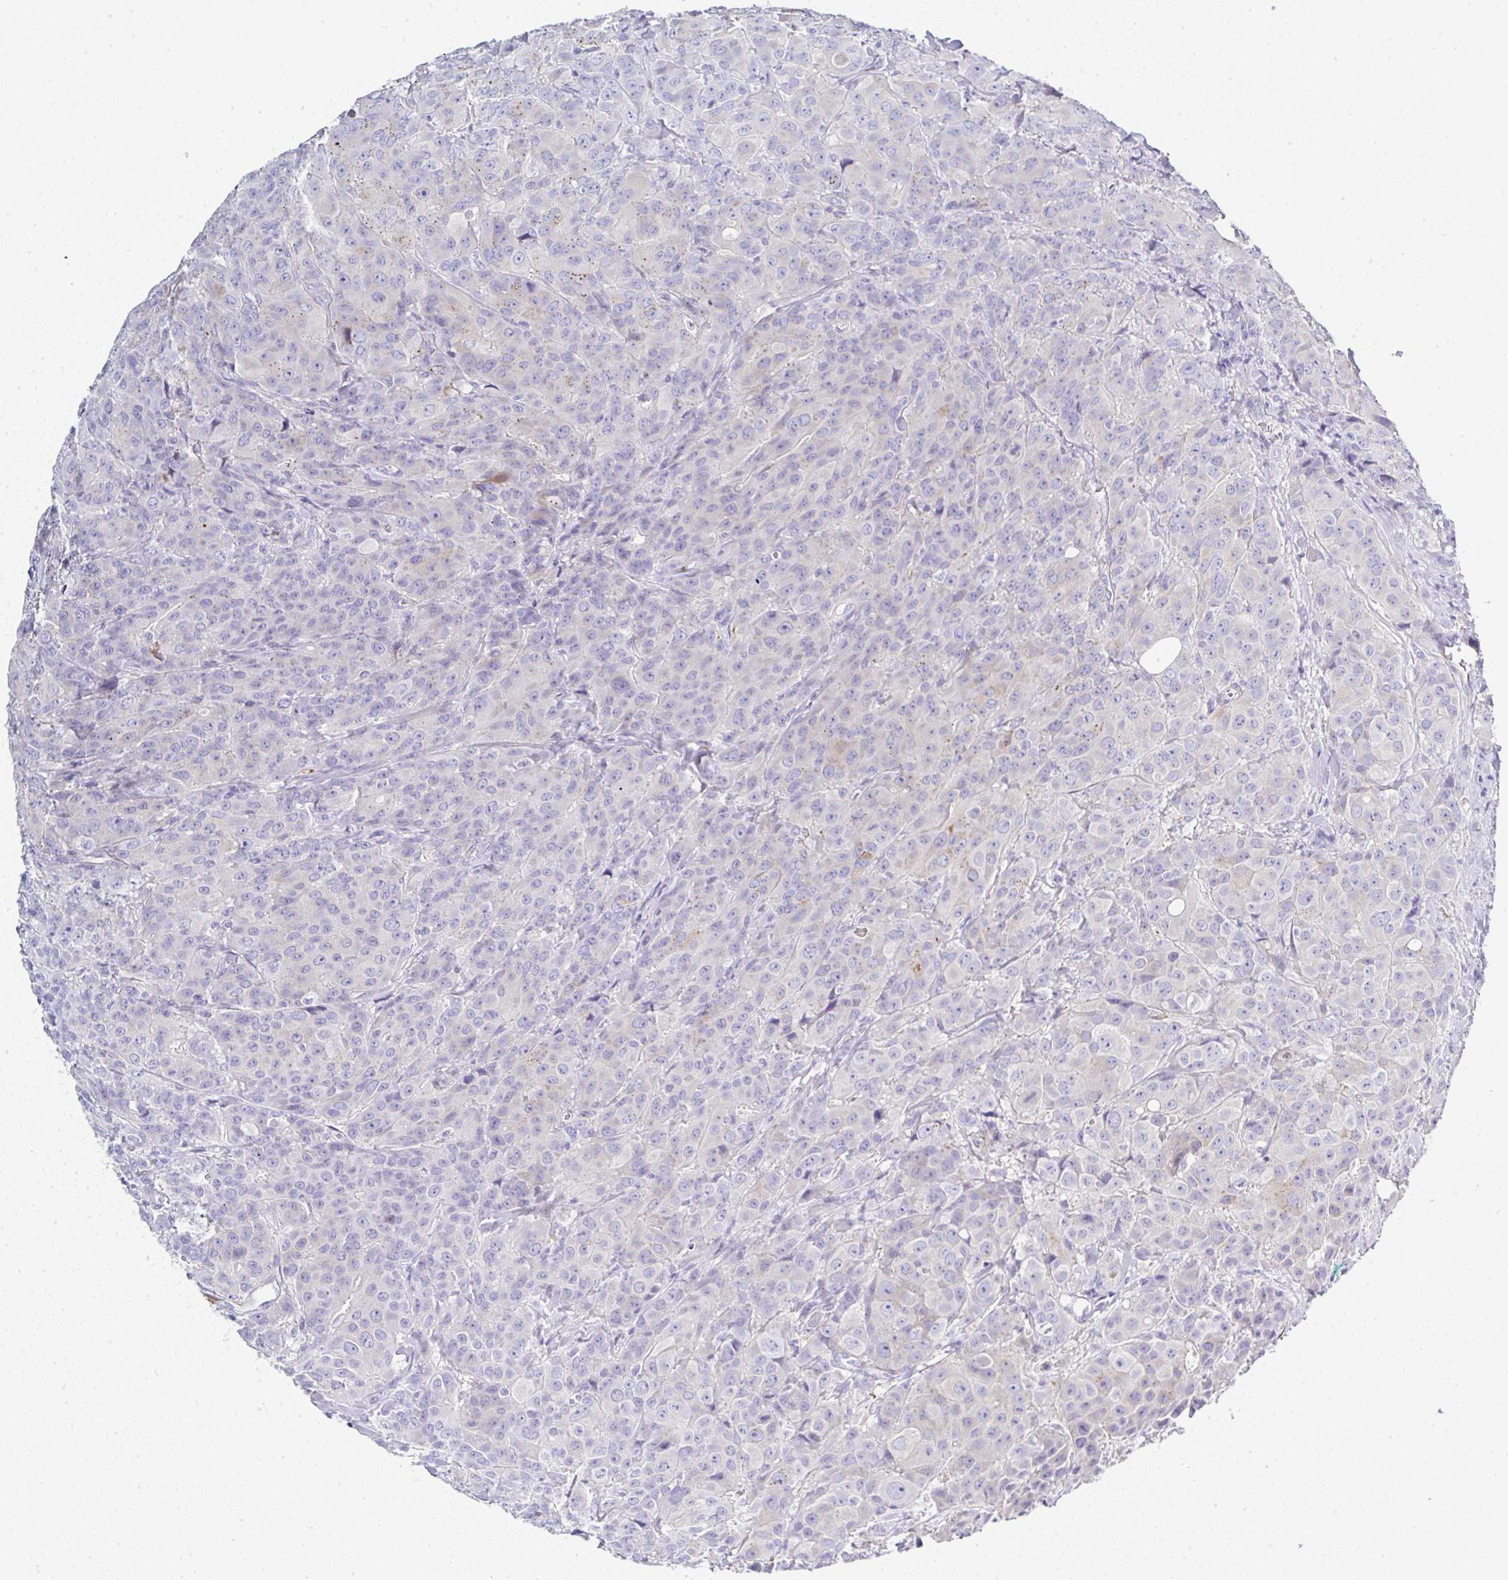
{"staining": {"intensity": "negative", "quantity": "none", "location": "none"}, "tissue": "breast cancer", "cell_type": "Tumor cells", "image_type": "cancer", "snomed": [{"axis": "morphology", "description": "Normal tissue, NOS"}, {"axis": "morphology", "description": "Duct carcinoma"}, {"axis": "topography", "description": "Breast"}], "caption": "The immunohistochemistry image has no significant positivity in tumor cells of infiltrating ductal carcinoma (breast) tissue.", "gene": "PPFIA4", "patient": {"sex": "female", "age": 43}}